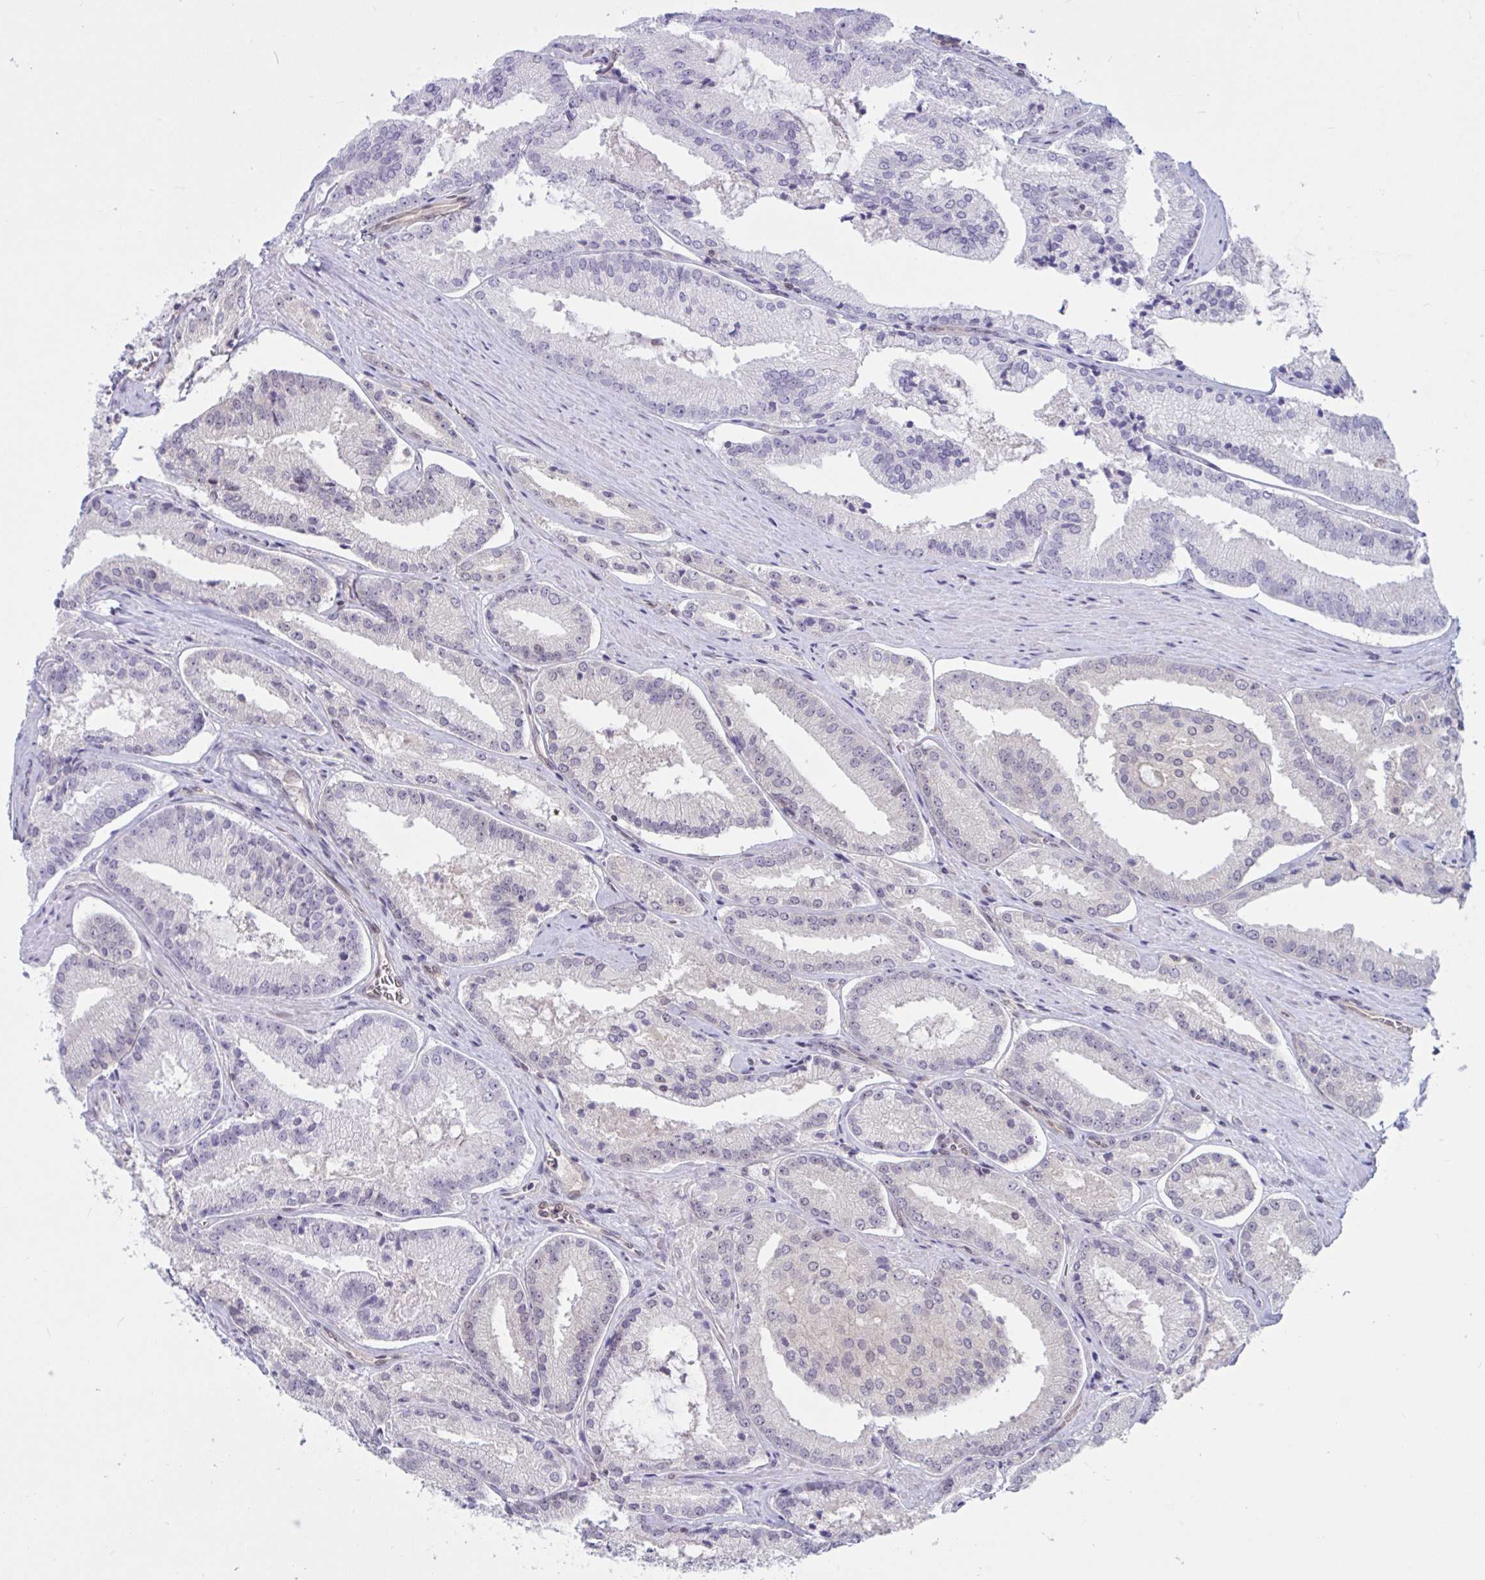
{"staining": {"intensity": "negative", "quantity": "none", "location": "none"}, "tissue": "prostate cancer", "cell_type": "Tumor cells", "image_type": "cancer", "snomed": [{"axis": "morphology", "description": "Adenocarcinoma, High grade"}, {"axis": "topography", "description": "Prostate"}], "caption": "Tumor cells are negative for brown protein staining in prostate cancer. Nuclei are stained in blue.", "gene": "TSN", "patient": {"sex": "male", "age": 73}}